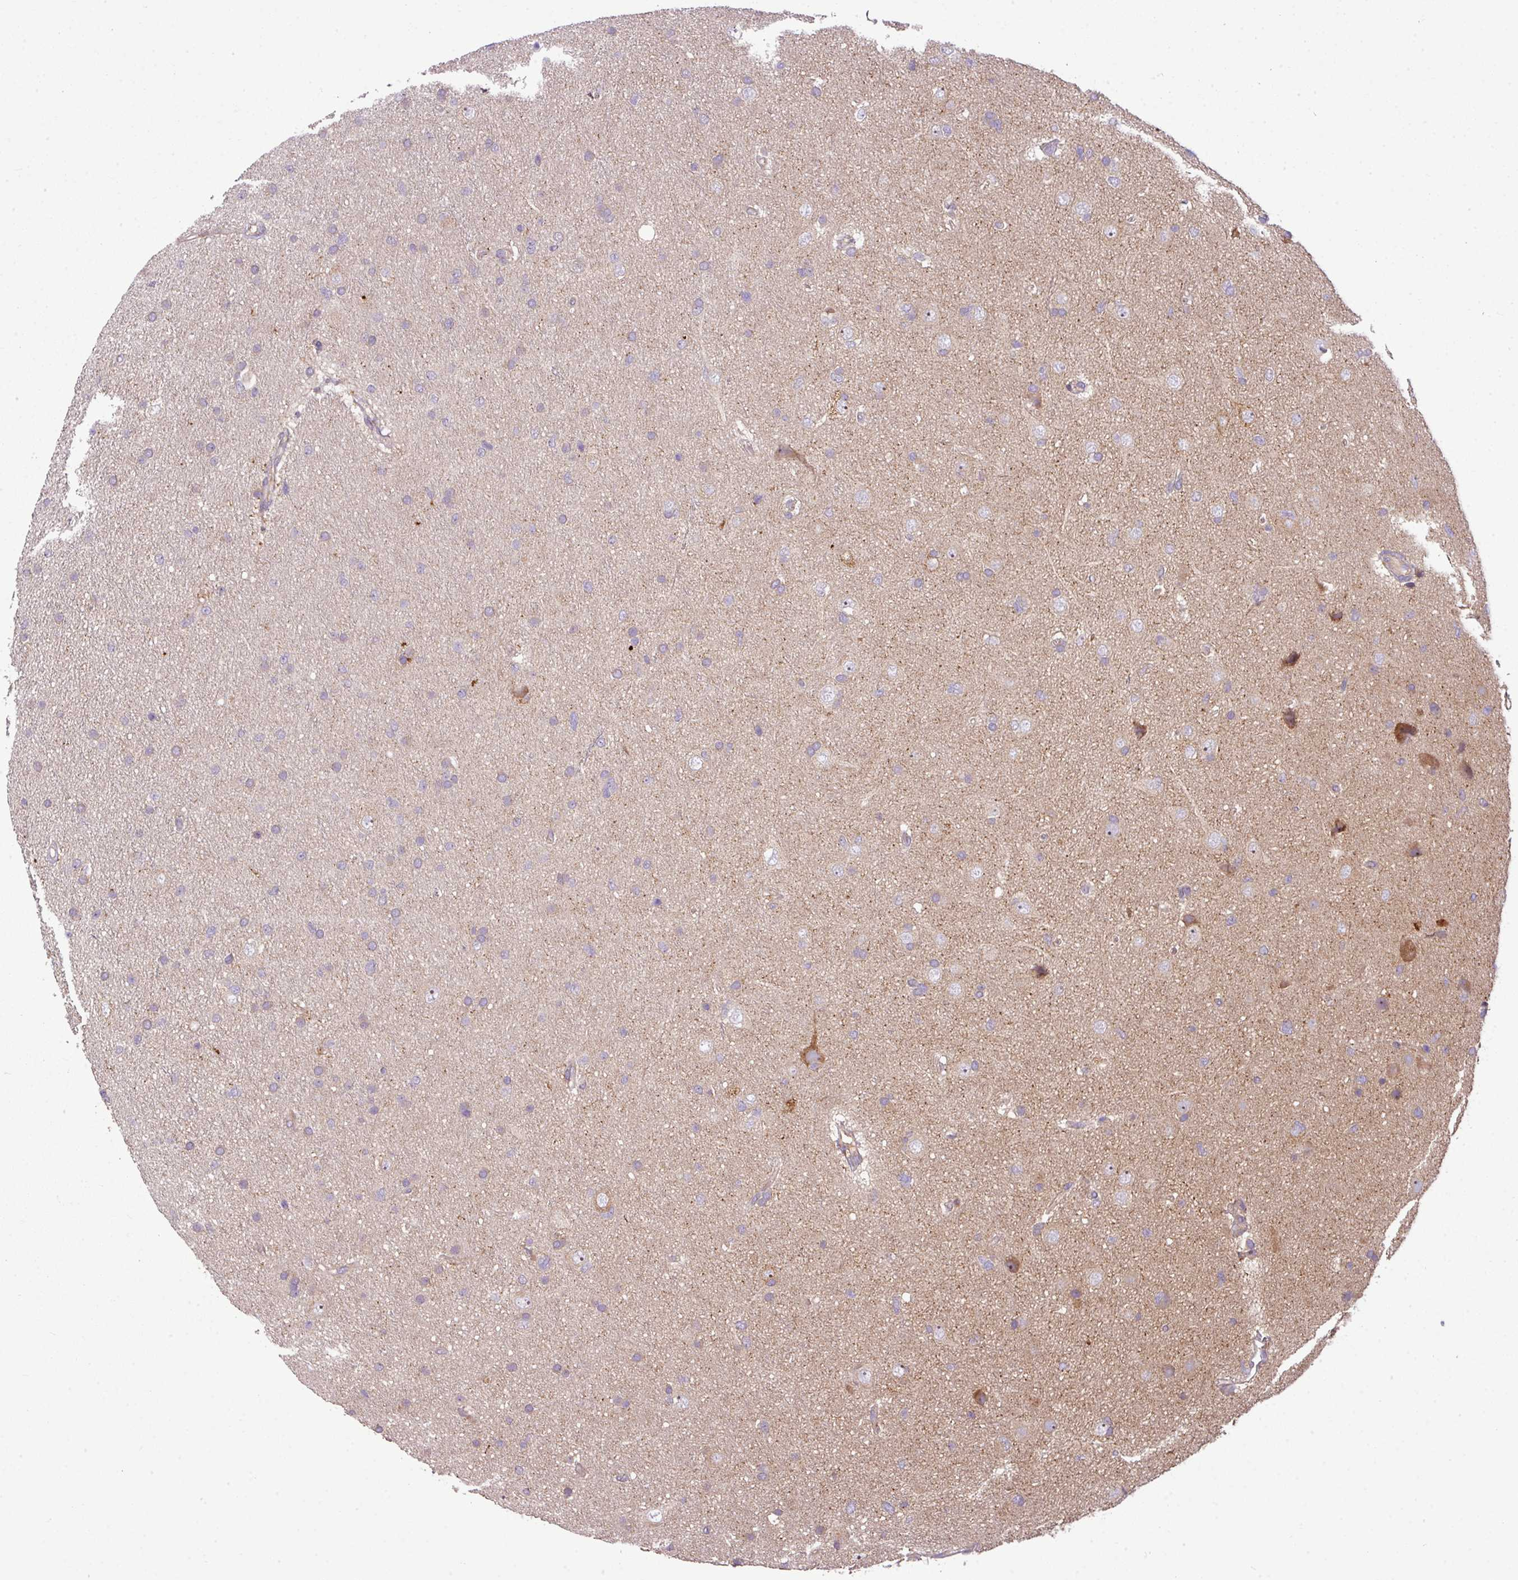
{"staining": {"intensity": "negative", "quantity": "none", "location": "none"}, "tissue": "glioma", "cell_type": "Tumor cells", "image_type": "cancer", "snomed": [{"axis": "morphology", "description": "Glioma, malignant, Low grade"}, {"axis": "topography", "description": "Cerebral cortex"}], "caption": "There is no significant positivity in tumor cells of low-grade glioma (malignant).", "gene": "PAPLN", "patient": {"sex": "female", "age": 39}}